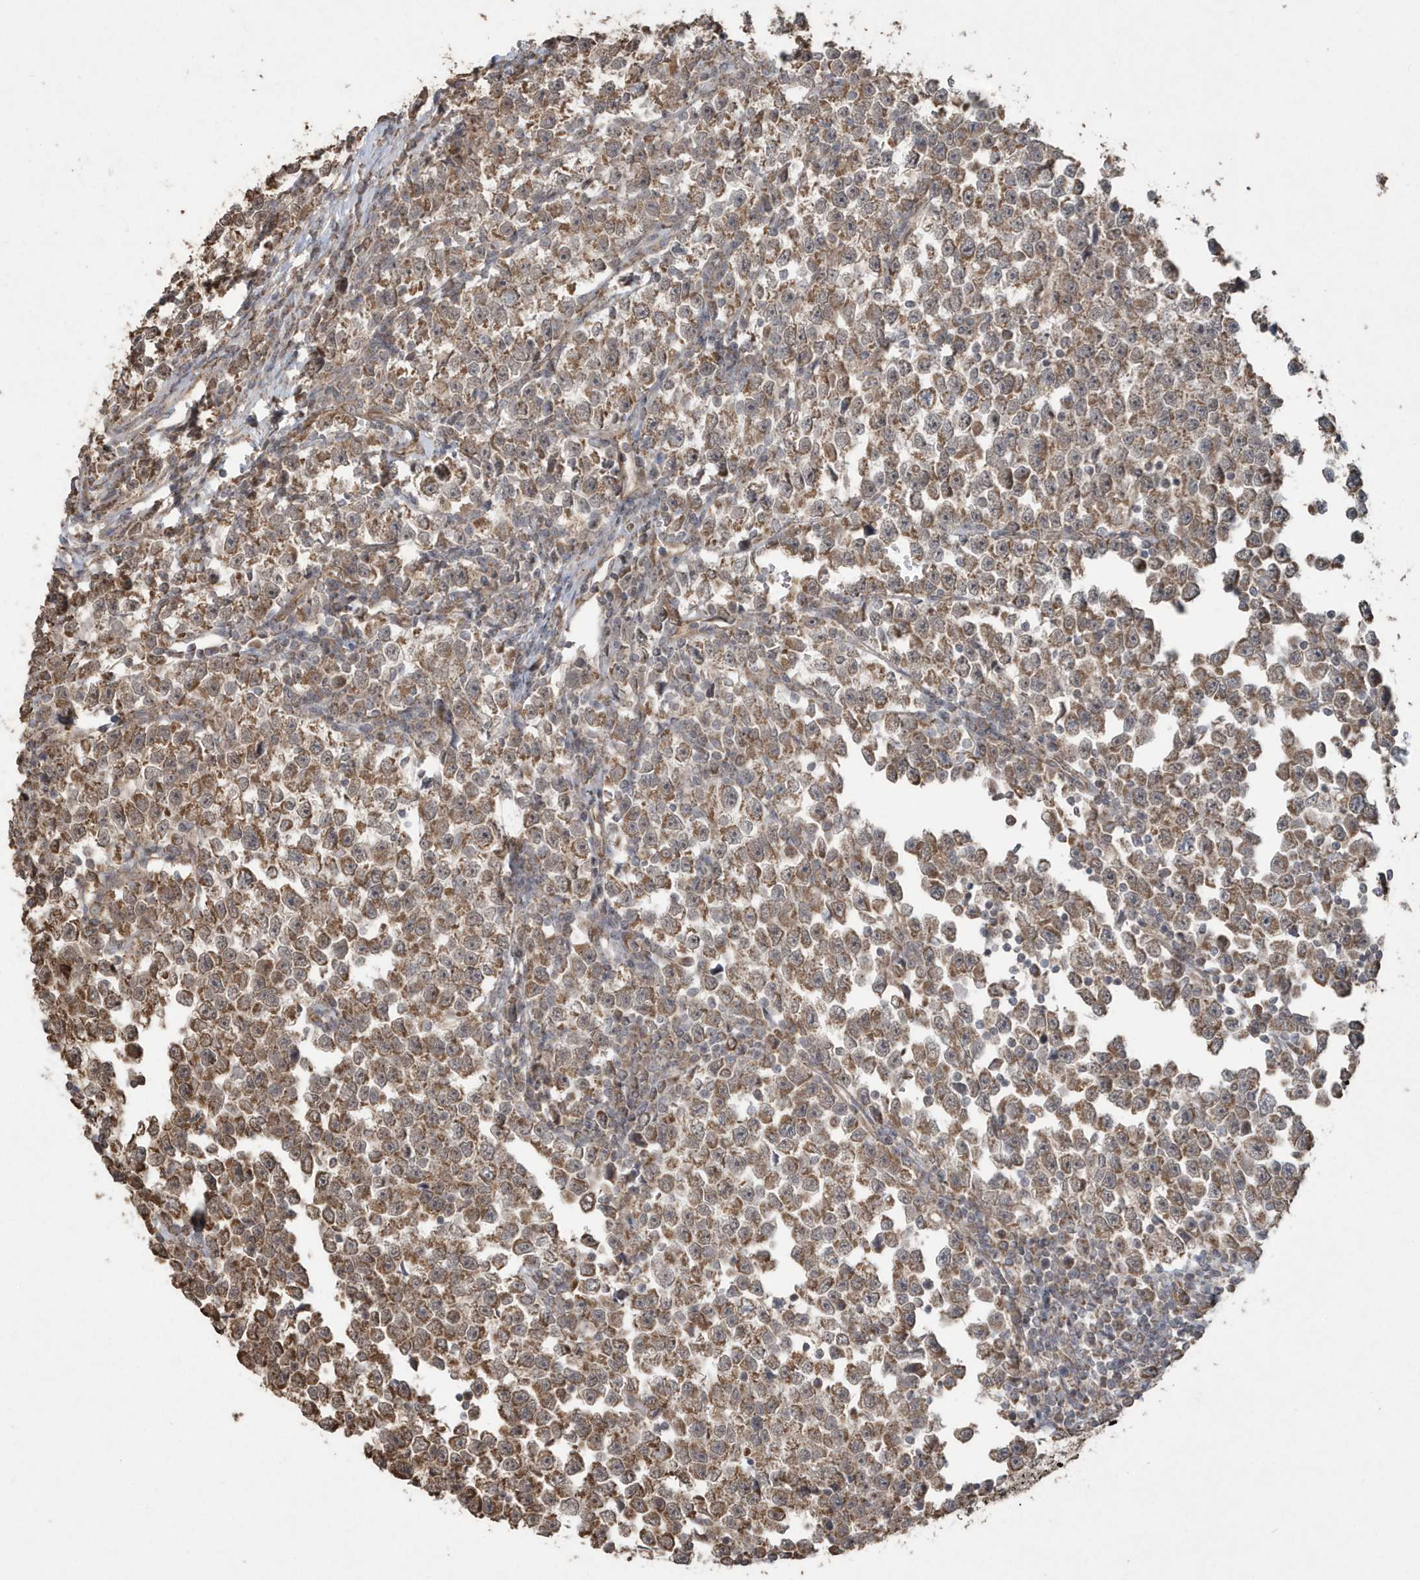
{"staining": {"intensity": "moderate", "quantity": ">75%", "location": "cytoplasmic/membranous"}, "tissue": "testis cancer", "cell_type": "Tumor cells", "image_type": "cancer", "snomed": [{"axis": "morphology", "description": "Normal tissue, NOS"}, {"axis": "morphology", "description": "Seminoma, NOS"}, {"axis": "topography", "description": "Testis"}], "caption": "Moderate cytoplasmic/membranous positivity is present in approximately >75% of tumor cells in testis cancer (seminoma).", "gene": "PAXBP1", "patient": {"sex": "male", "age": 43}}